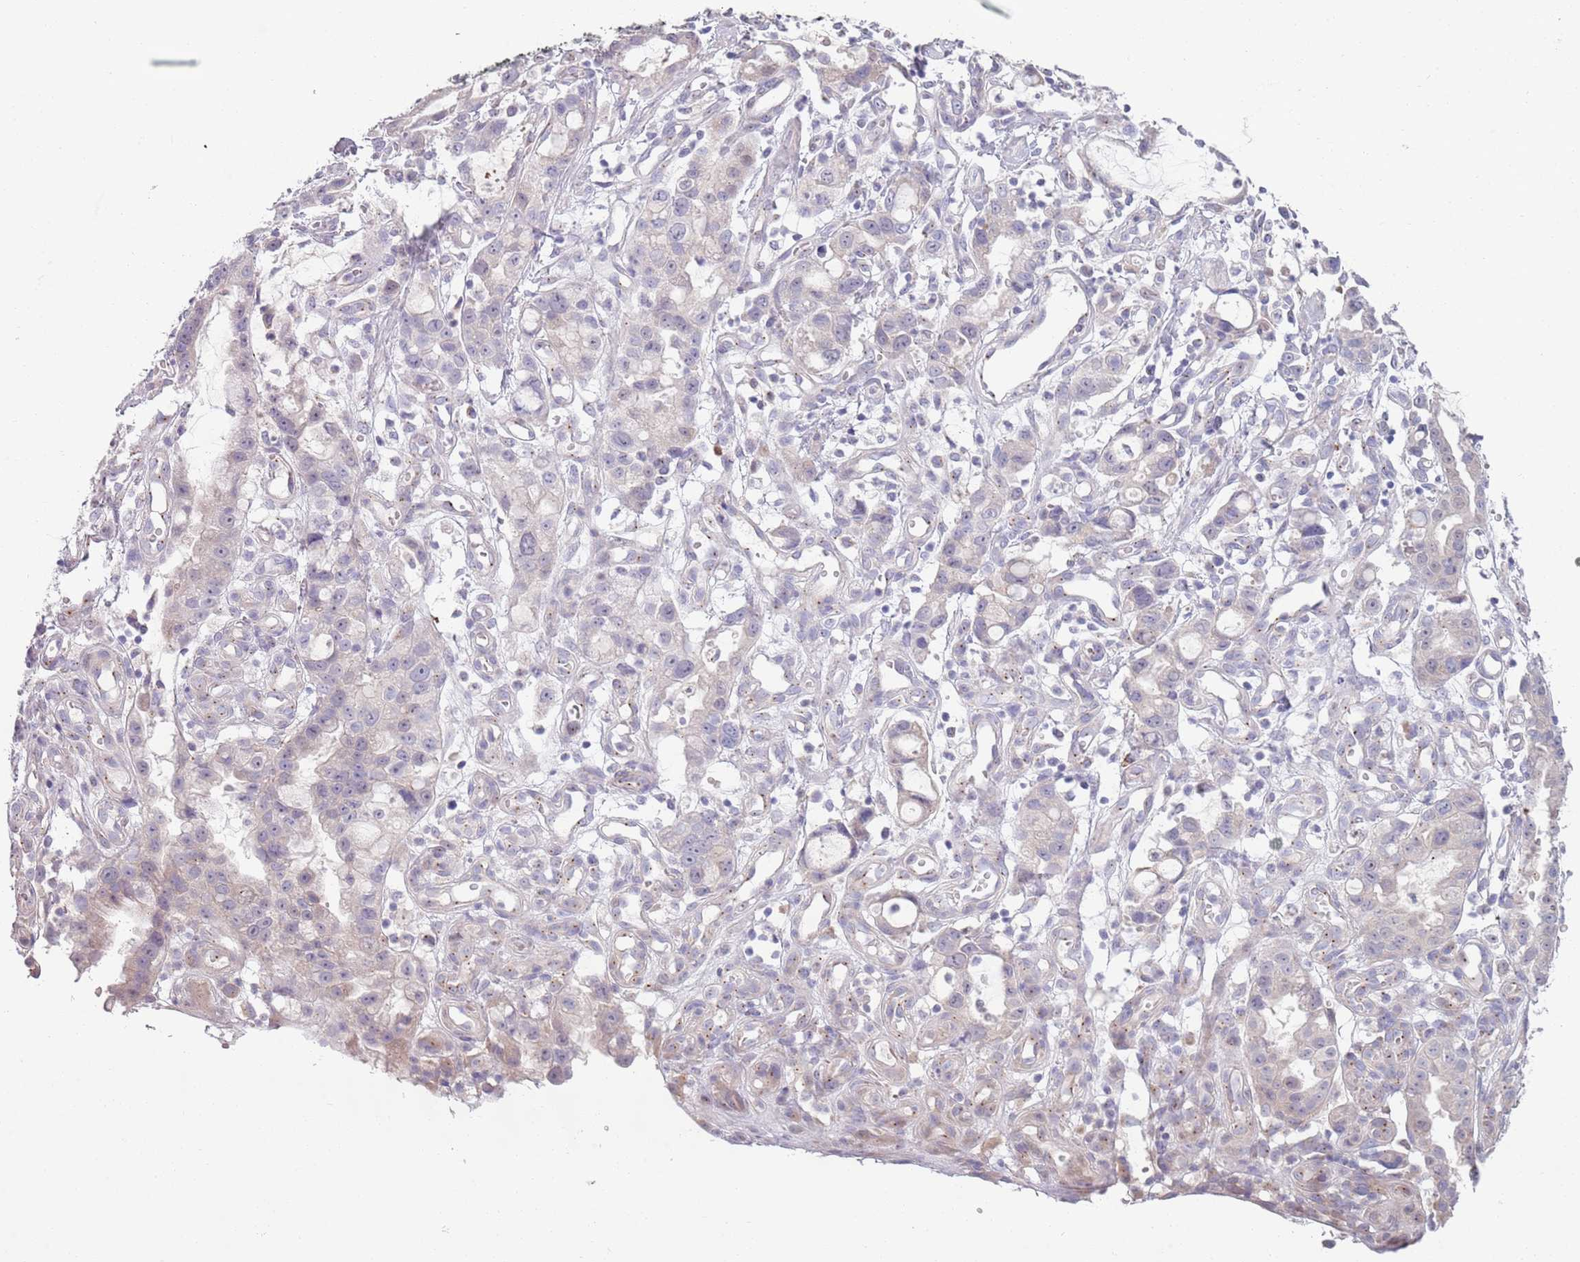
{"staining": {"intensity": "negative", "quantity": "none", "location": "none"}, "tissue": "stomach cancer", "cell_type": "Tumor cells", "image_type": "cancer", "snomed": [{"axis": "morphology", "description": "Adenocarcinoma, NOS"}, {"axis": "topography", "description": "Stomach"}], "caption": "IHC of human stomach cancer demonstrates no staining in tumor cells.", "gene": "LTB", "patient": {"sex": "male", "age": 55}}